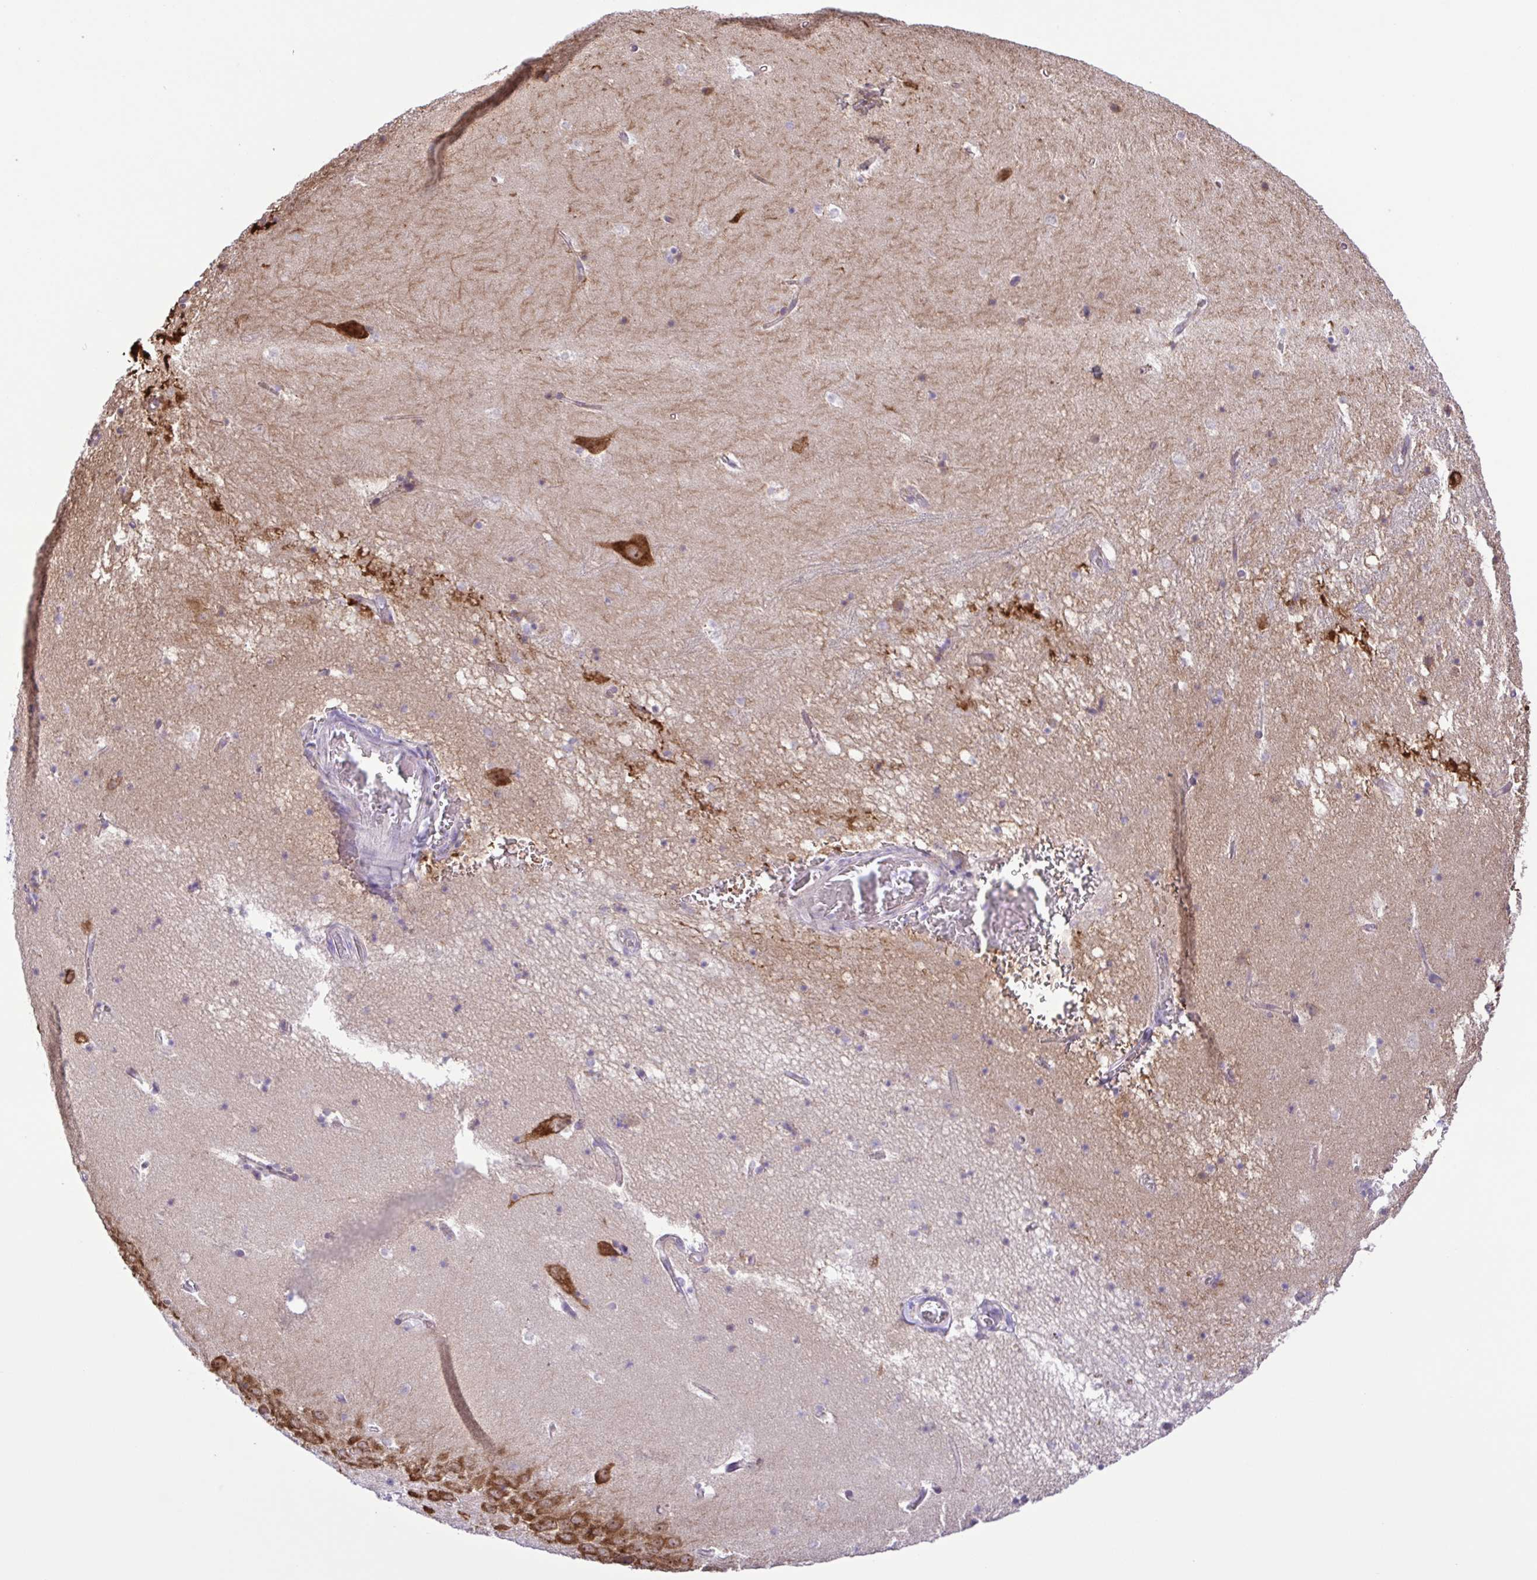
{"staining": {"intensity": "moderate", "quantity": "<25%", "location": "cytoplasmic/membranous"}, "tissue": "hippocampus", "cell_type": "Glial cells", "image_type": "normal", "snomed": [{"axis": "morphology", "description": "Normal tissue, NOS"}, {"axis": "topography", "description": "Hippocampus"}], "caption": "Immunohistochemistry (IHC) staining of unremarkable hippocampus, which shows low levels of moderate cytoplasmic/membranous expression in approximately <25% of glial cells indicating moderate cytoplasmic/membranous protein staining. The staining was performed using DAB (brown) for protein detection and nuclei were counterstained in hematoxylin (blue).", "gene": "FLT1", "patient": {"sex": "male", "age": 58}}